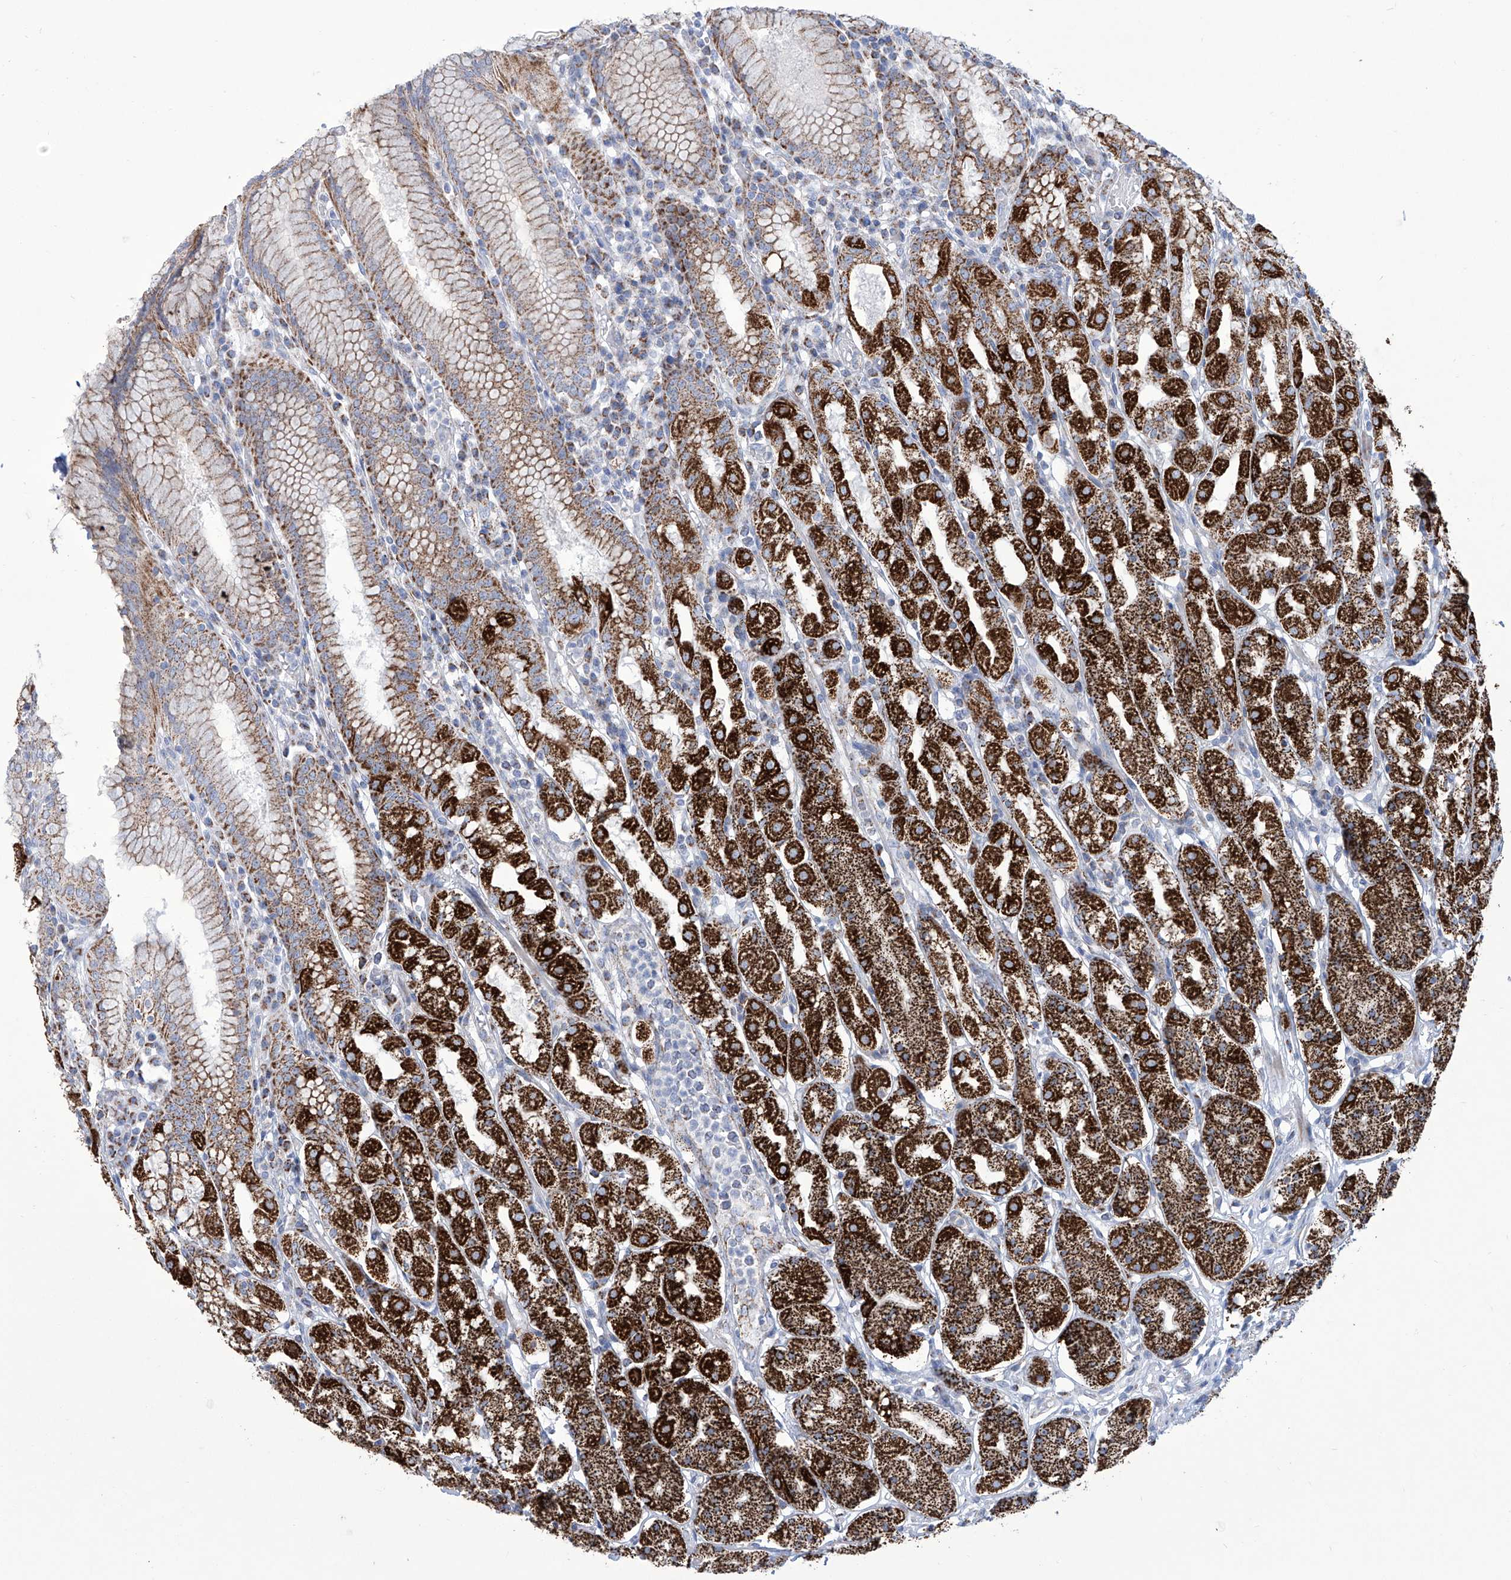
{"staining": {"intensity": "strong", "quantity": "25%-75%", "location": "cytoplasmic/membranous"}, "tissue": "stomach", "cell_type": "Glandular cells", "image_type": "normal", "snomed": [{"axis": "morphology", "description": "Normal tissue, NOS"}, {"axis": "topography", "description": "Stomach"}, {"axis": "topography", "description": "Stomach, lower"}], "caption": "Glandular cells reveal high levels of strong cytoplasmic/membranous positivity in approximately 25%-75% of cells in unremarkable human stomach. (DAB = brown stain, brightfield microscopy at high magnification).", "gene": "ALDH6A1", "patient": {"sex": "female", "age": 56}}